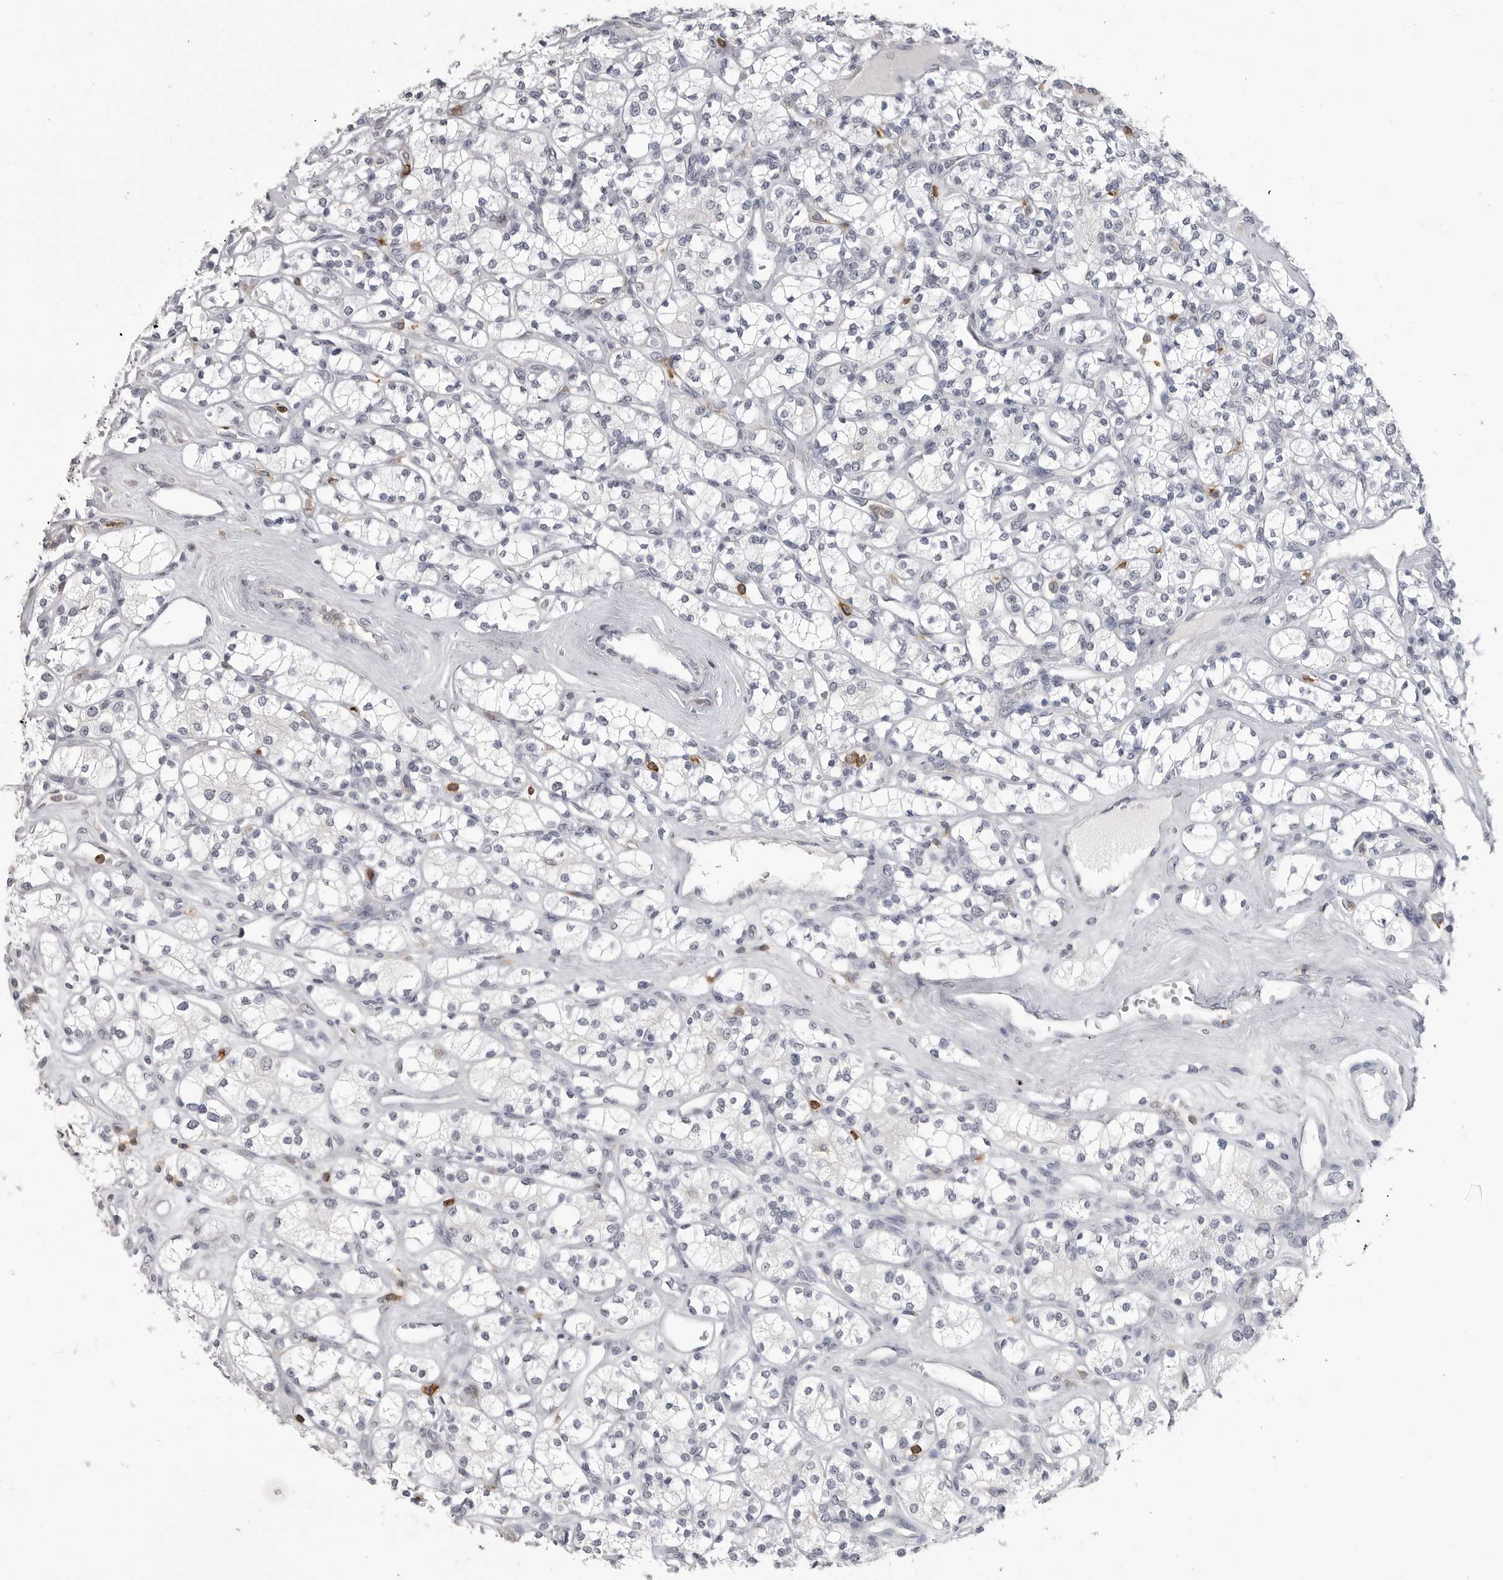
{"staining": {"intensity": "negative", "quantity": "none", "location": "none"}, "tissue": "renal cancer", "cell_type": "Tumor cells", "image_type": "cancer", "snomed": [{"axis": "morphology", "description": "Adenocarcinoma, NOS"}, {"axis": "topography", "description": "Kidney"}], "caption": "Immunohistochemistry photomicrograph of neoplastic tissue: human renal cancer (adenocarcinoma) stained with DAB (3,3'-diaminobenzidine) exhibits no significant protein staining in tumor cells.", "gene": "ITGAL", "patient": {"sex": "male", "age": 77}}